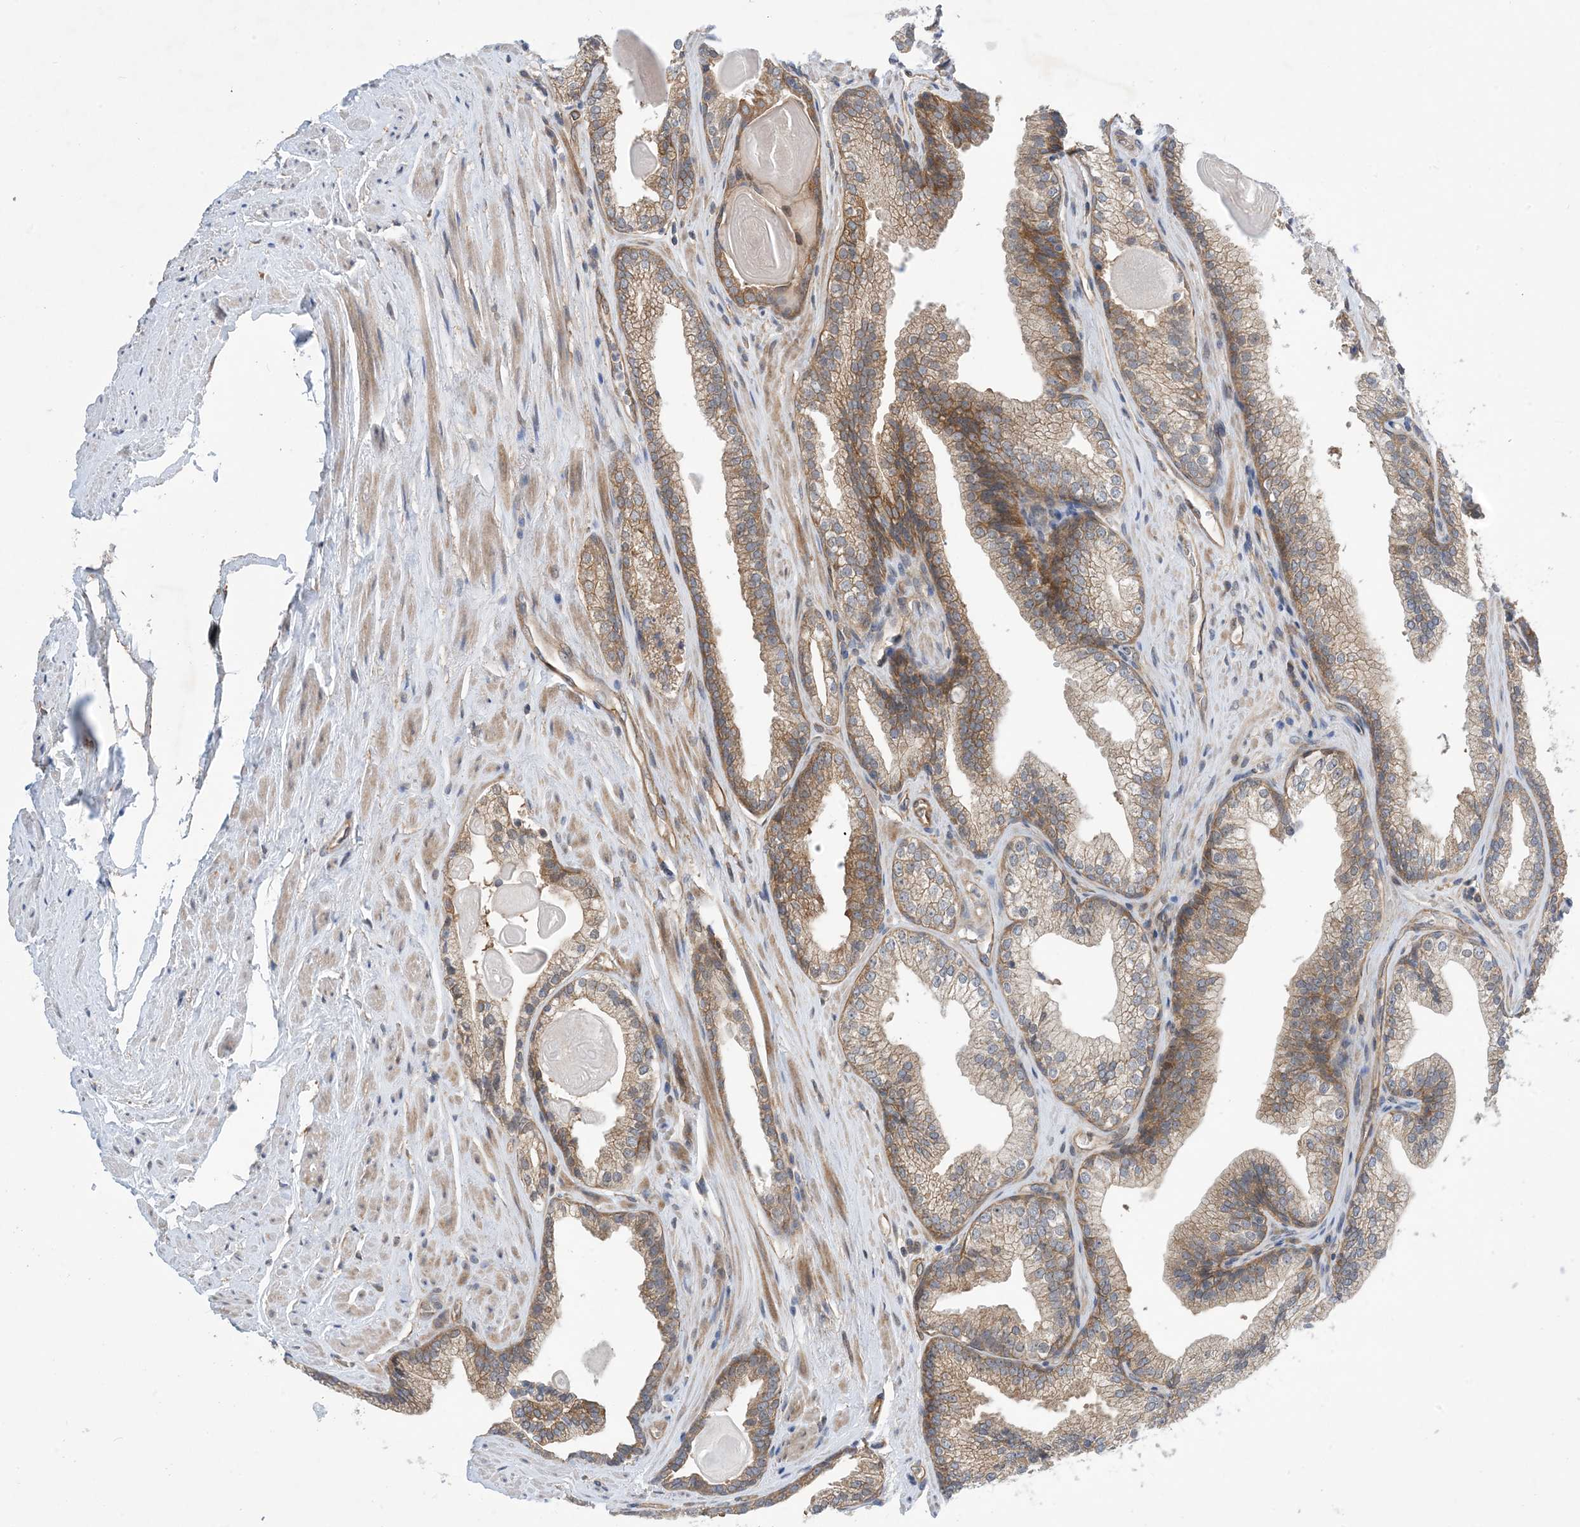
{"staining": {"intensity": "moderate", "quantity": ">75%", "location": "cytoplasmic/membranous"}, "tissue": "prostate cancer", "cell_type": "Tumor cells", "image_type": "cancer", "snomed": [{"axis": "morphology", "description": "Adenocarcinoma, High grade"}, {"axis": "topography", "description": "Prostate"}], "caption": "The histopathology image shows staining of prostate cancer (high-grade adenocarcinoma), revealing moderate cytoplasmic/membranous protein positivity (brown color) within tumor cells. (Stains: DAB in brown, nuclei in blue, Microscopy: brightfield microscopy at high magnification).", "gene": "EHBP1", "patient": {"sex": "male", "age": 63}}